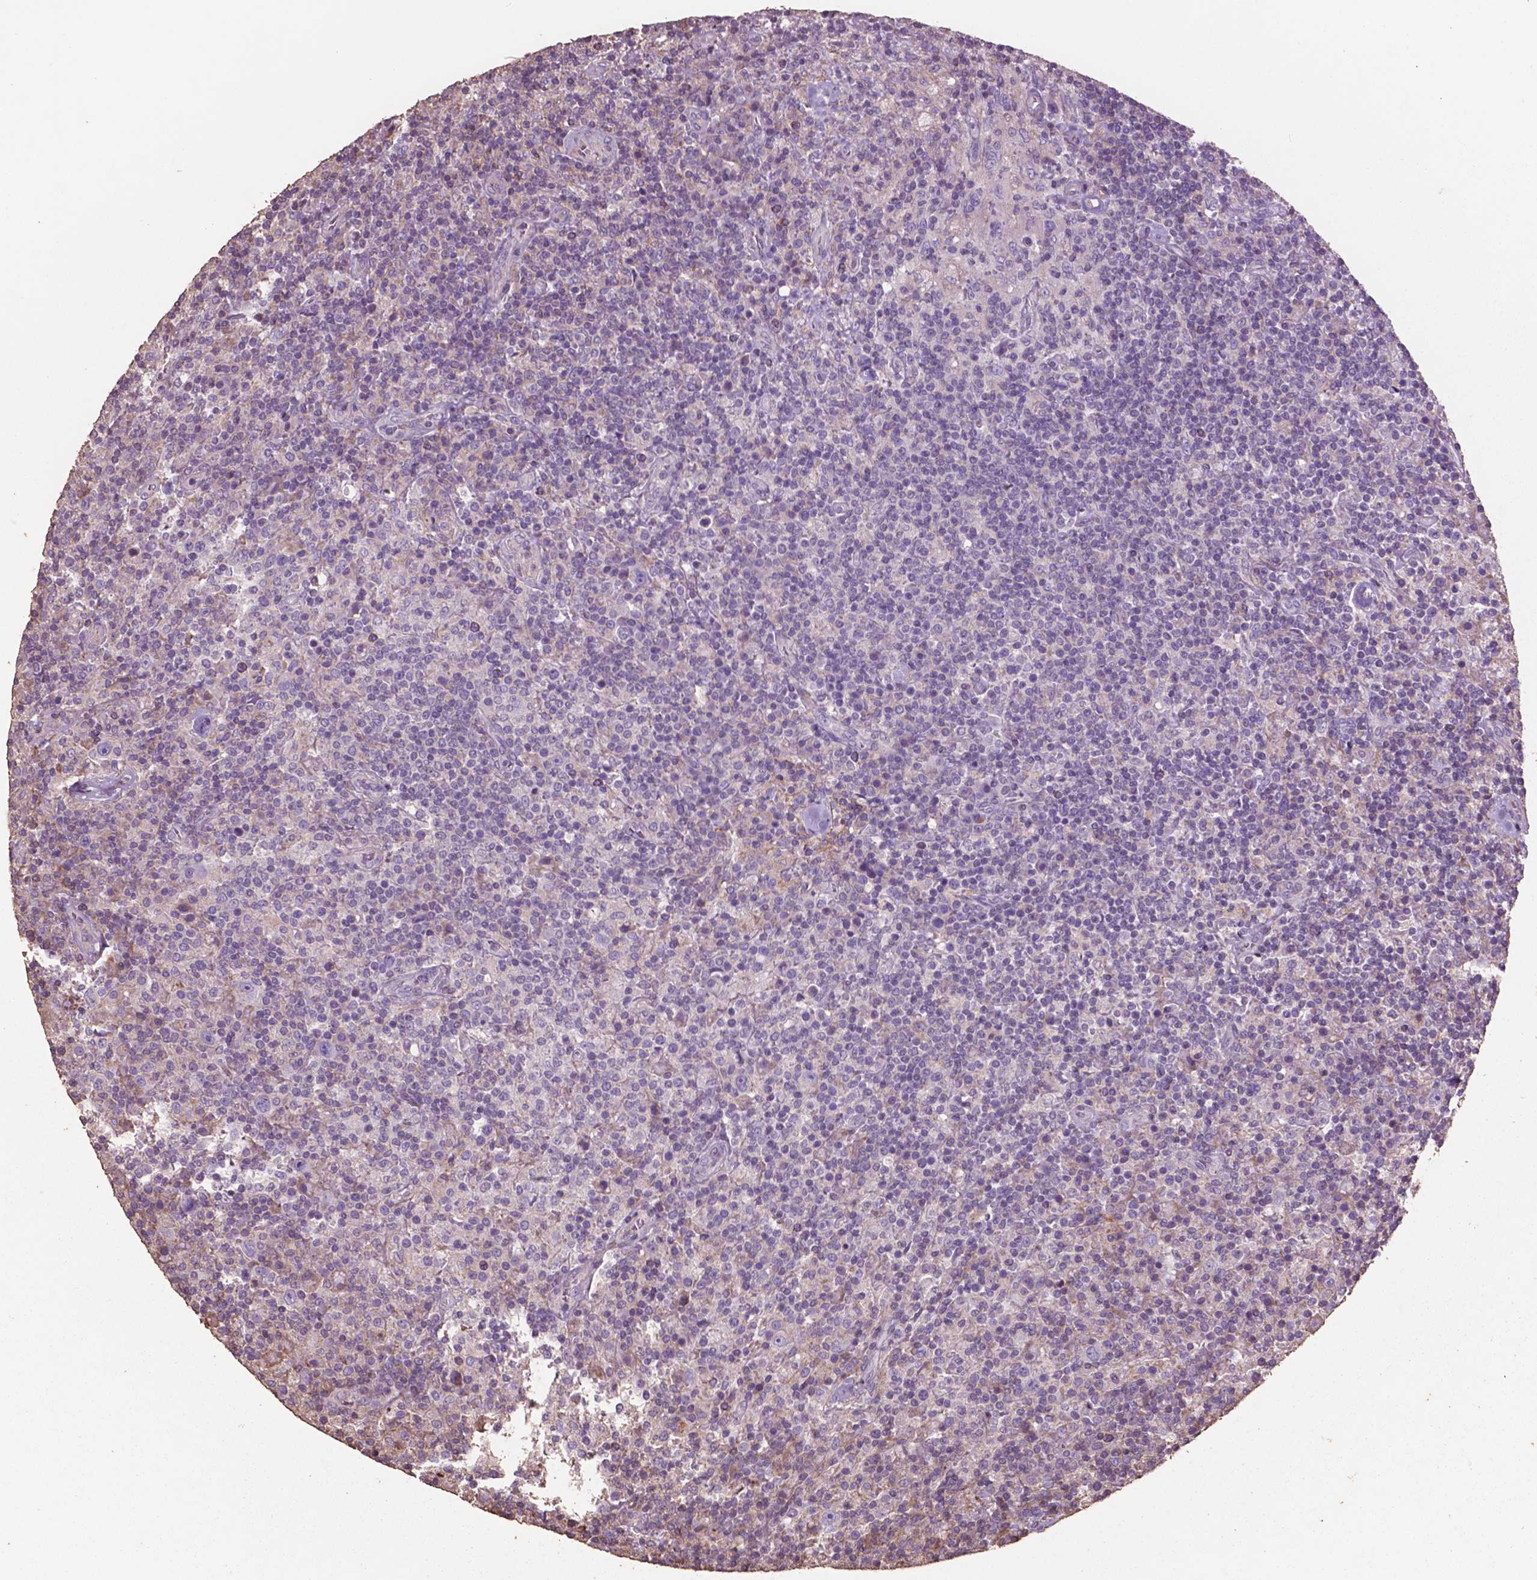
{"staining": {"intensity": "negative", "quantity": "none", "location": "none"}, "tissue": "lymphoma", "cell_type": "Tumor cells", "image_type": "cancer", "snomed": [{"axis": "morphology", "description": "Hodgkin's disease, NOS"}, {"axis": "topography", "description": "Lymph node"}], "caption": "The photomicrograph shows no significant positivity in tumor cells of lymphoma.", "gene": "COMMD4", "patient": {"sex": "male", "age": 70}}